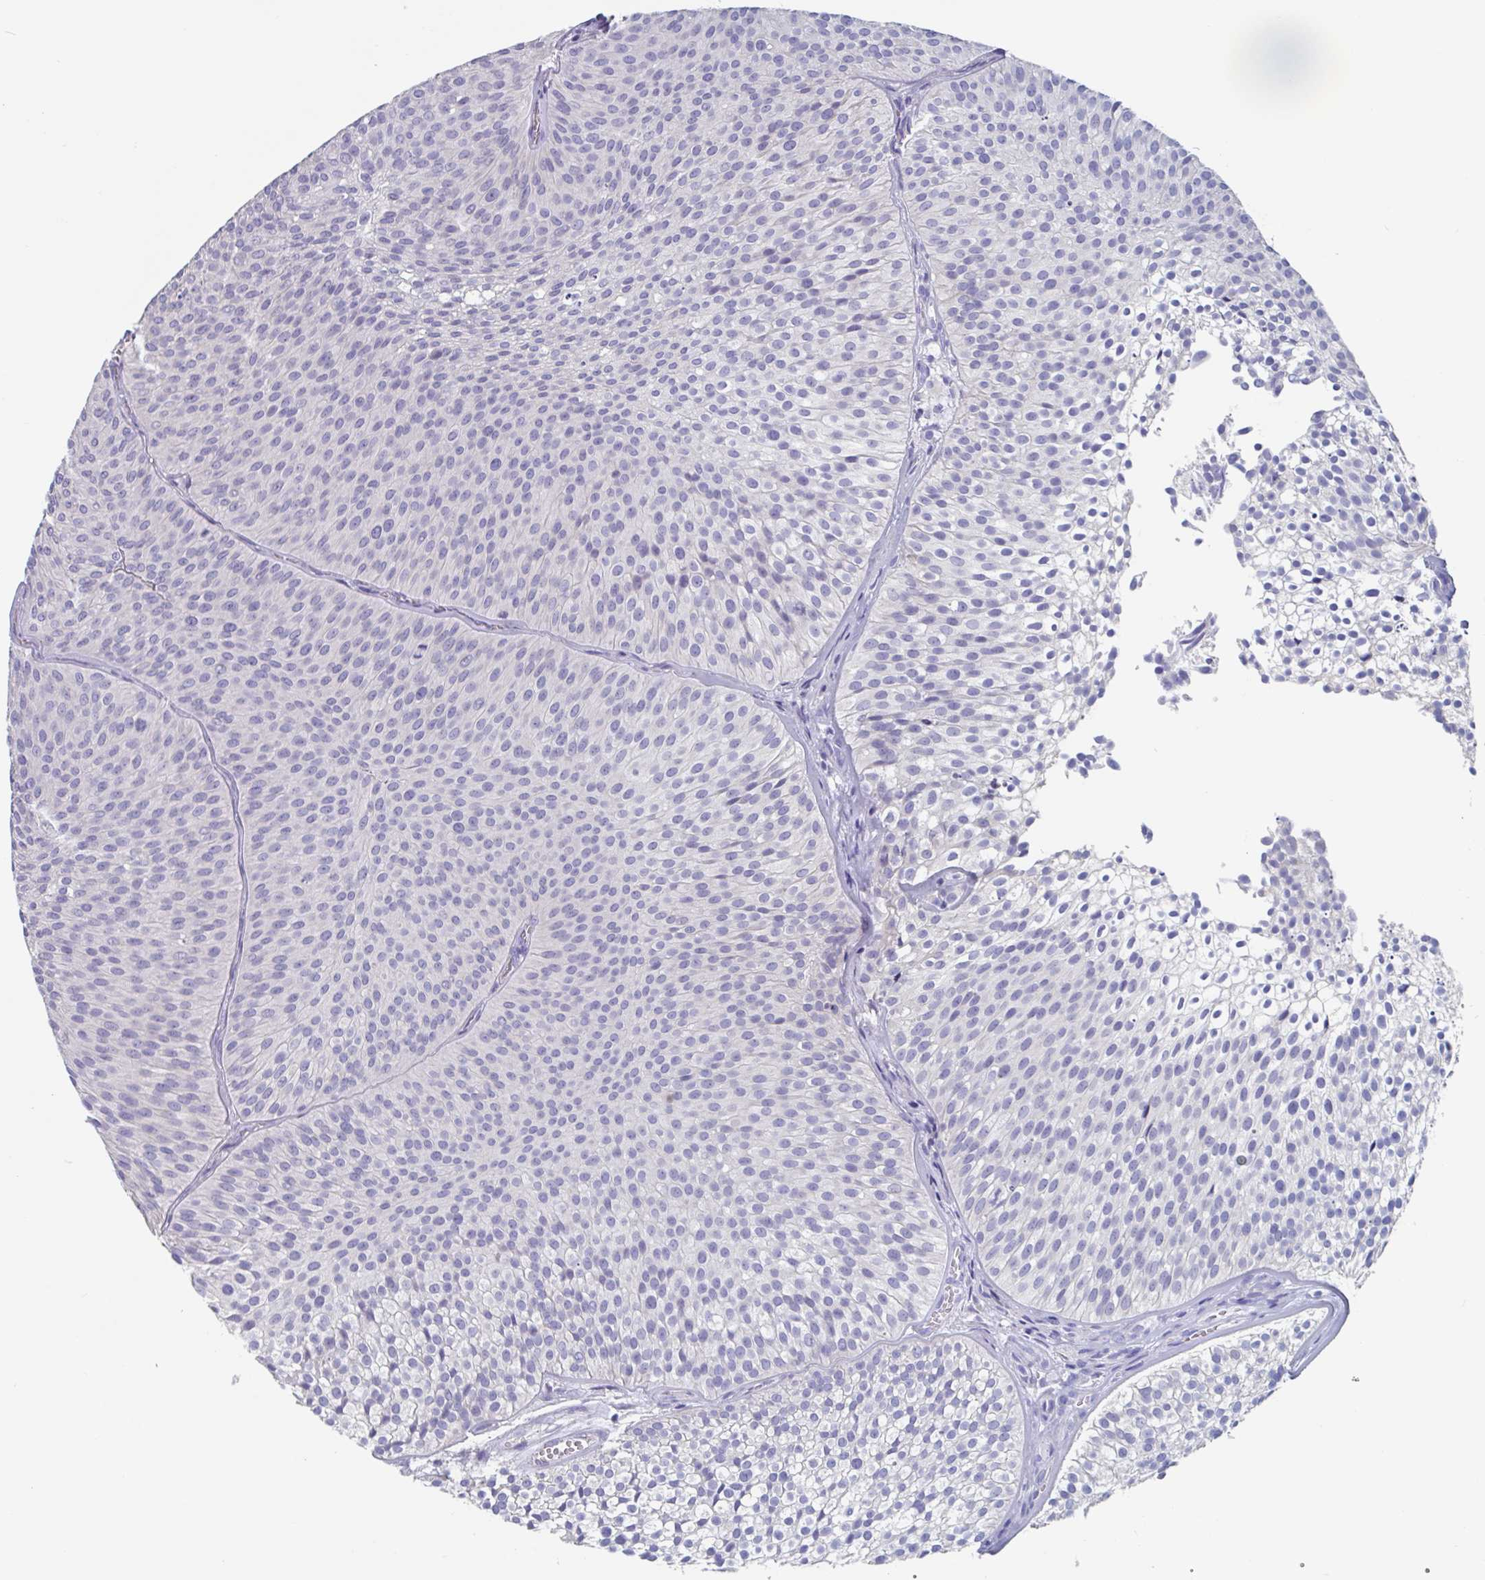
{"staining": {"intensity": "negative", "quantity": "none", "location": "none"}, "tissue": "urothelial cancer", "cell_type": "Tumor cells", "image_type": "cancer", "snomed": [{"axis": "morphology", "description": "Urothelial carcinoma, Low grade"}, {"axis": "topography", "description": "Urinary bladder"}], "caption": "An immunohistochemistry (IHC) photomicrograph of low-grade urothelial carcinoma is shown. There is no staining in tumor cells of low-grade urothelial carcinoma.", "gene": "ABHD16A", "patient": {"sex": "male", "age": 91}}